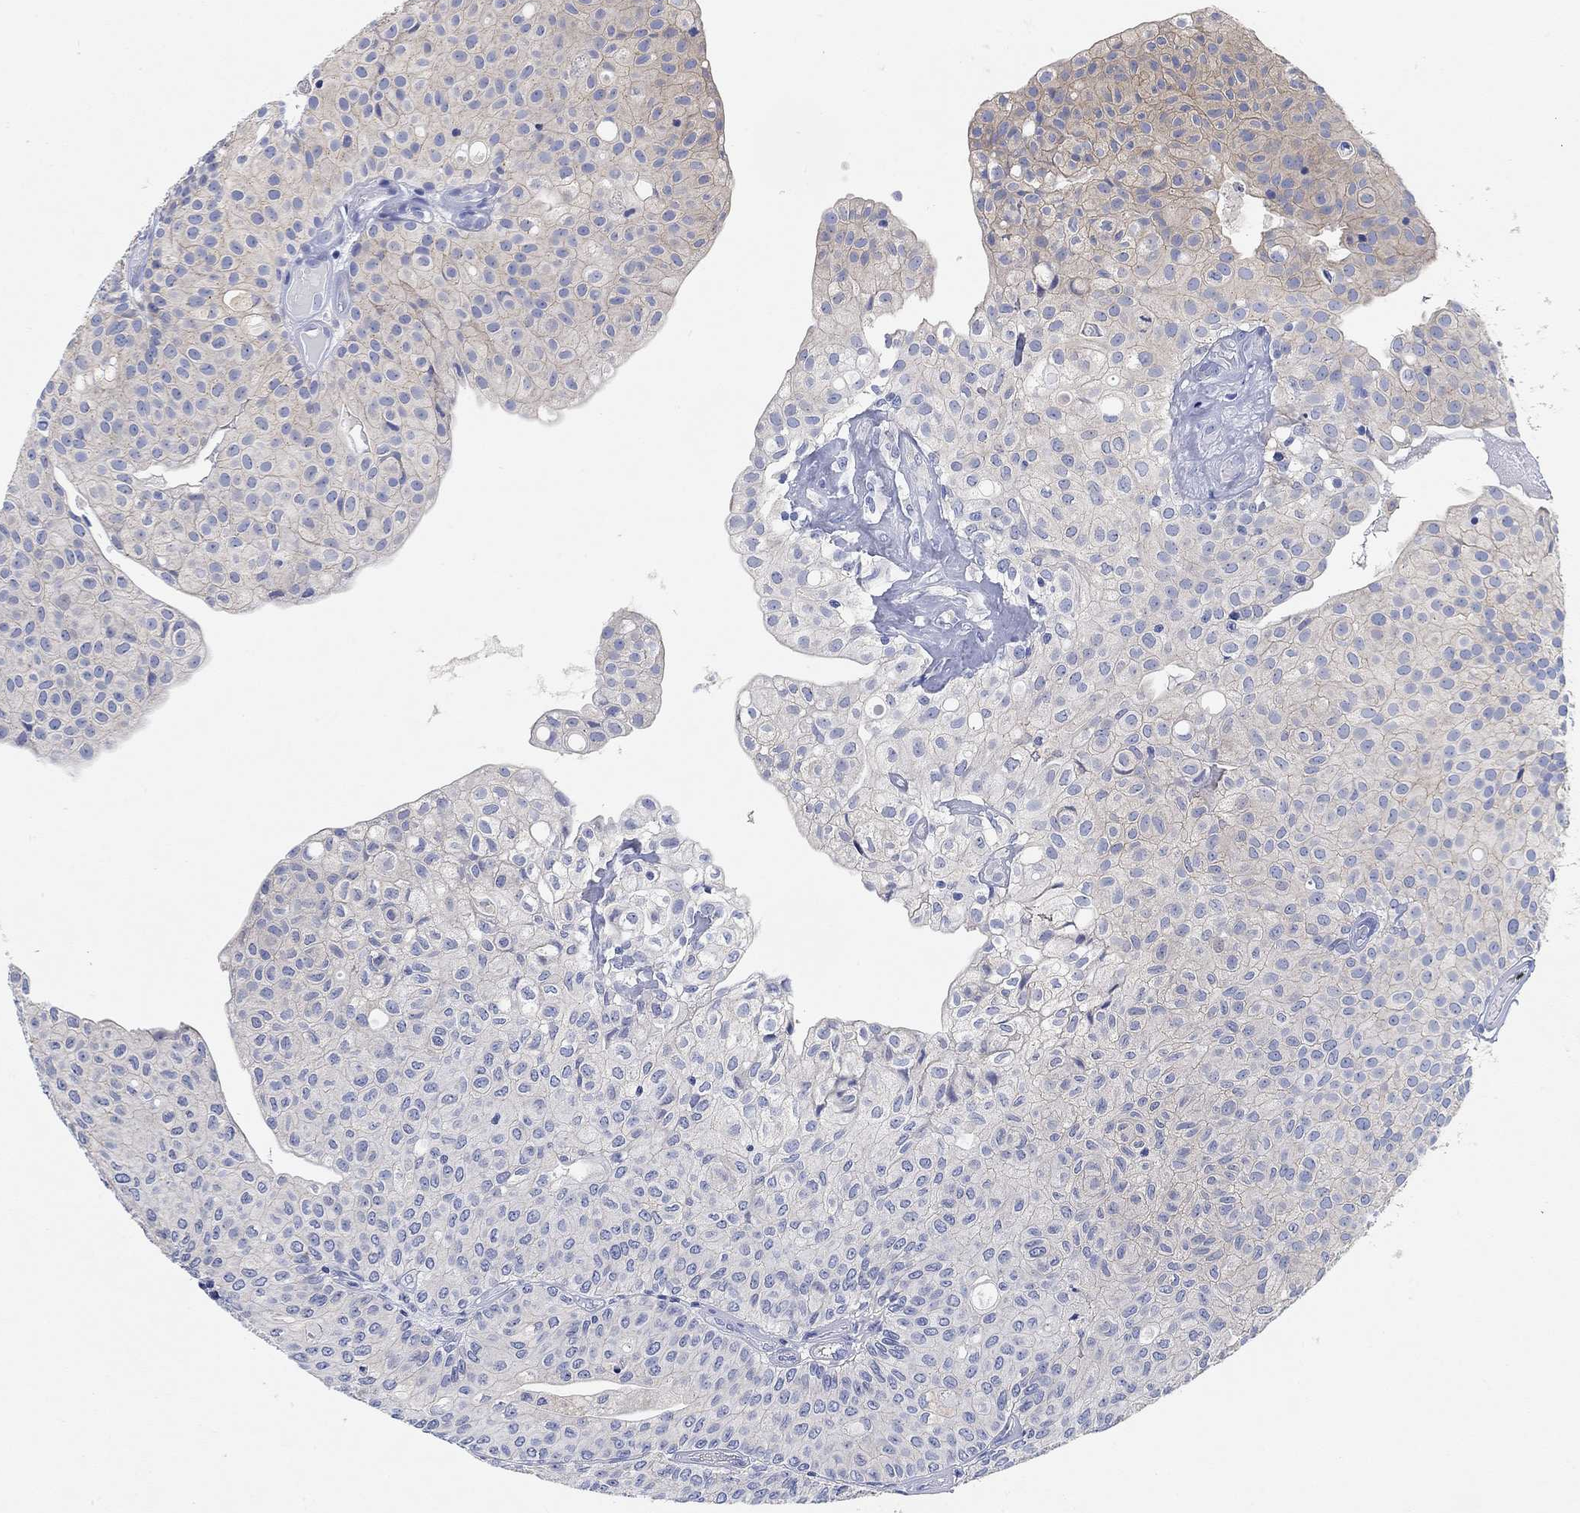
{"staining": {"intensity": "weak", "quantity": "<25%", "location": "cytoplasmic/membranous"}, "tissue": "urothelial cancer", "cell_type": "Tumor cells", "image_type": "cancer", "snomed": [{"axis": "morphology", "description": "Urothelial carcinoma, Low grade"}, {"axis": "topography", "description": "Urinary bladder"}], "caption": "IHC photomicrograph of human urothelial cancer stained for a protein (brown), which displays no staining in tumor cells.", "gene": "RGS1", "patient": {"sex": "male", "age": 89}}